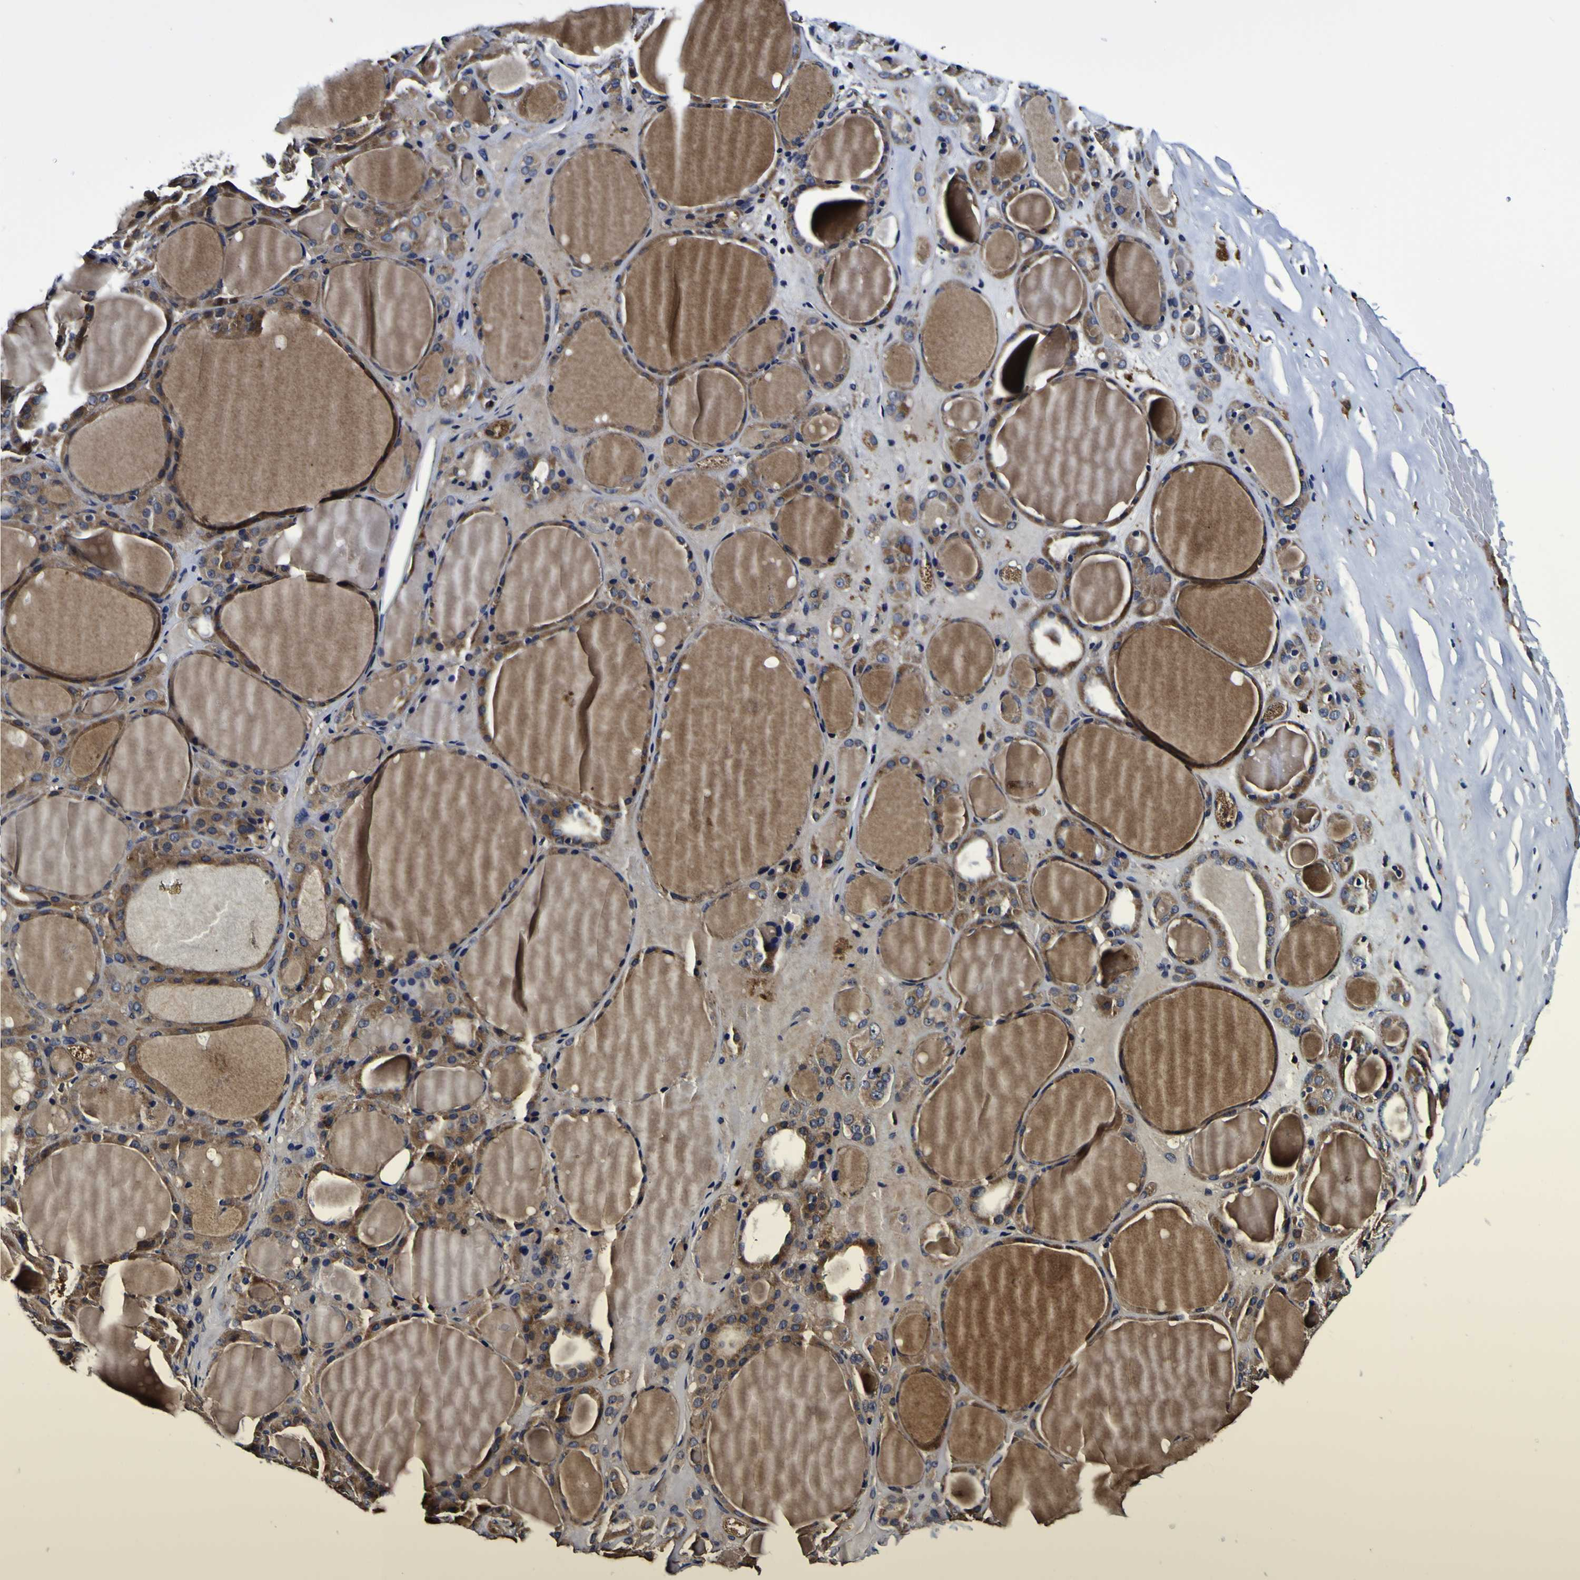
{"staining": {"intensity": "weak", "quantity": ">75%", "location": "cytoplasmic/membranous"}, "tissue": "thyroid gland", "cell_type": "Glandular cells", "image_type": "normal", "snomed": [{"axis": "morphology", "description": "Normal tissue, NOS"}, {"axis": "morphology", "description": "Carcinoma, NOS"}, {"axis": "topography", "description": "Thyroid gland"}], "caption": "Glandular cells demonstrate low levels of weak cytoplasmic/membranous expression in about >75% of cells in normal thyroid gland.", "gene": "GPX1", "patient": {"sex": "female", "age": 86}}